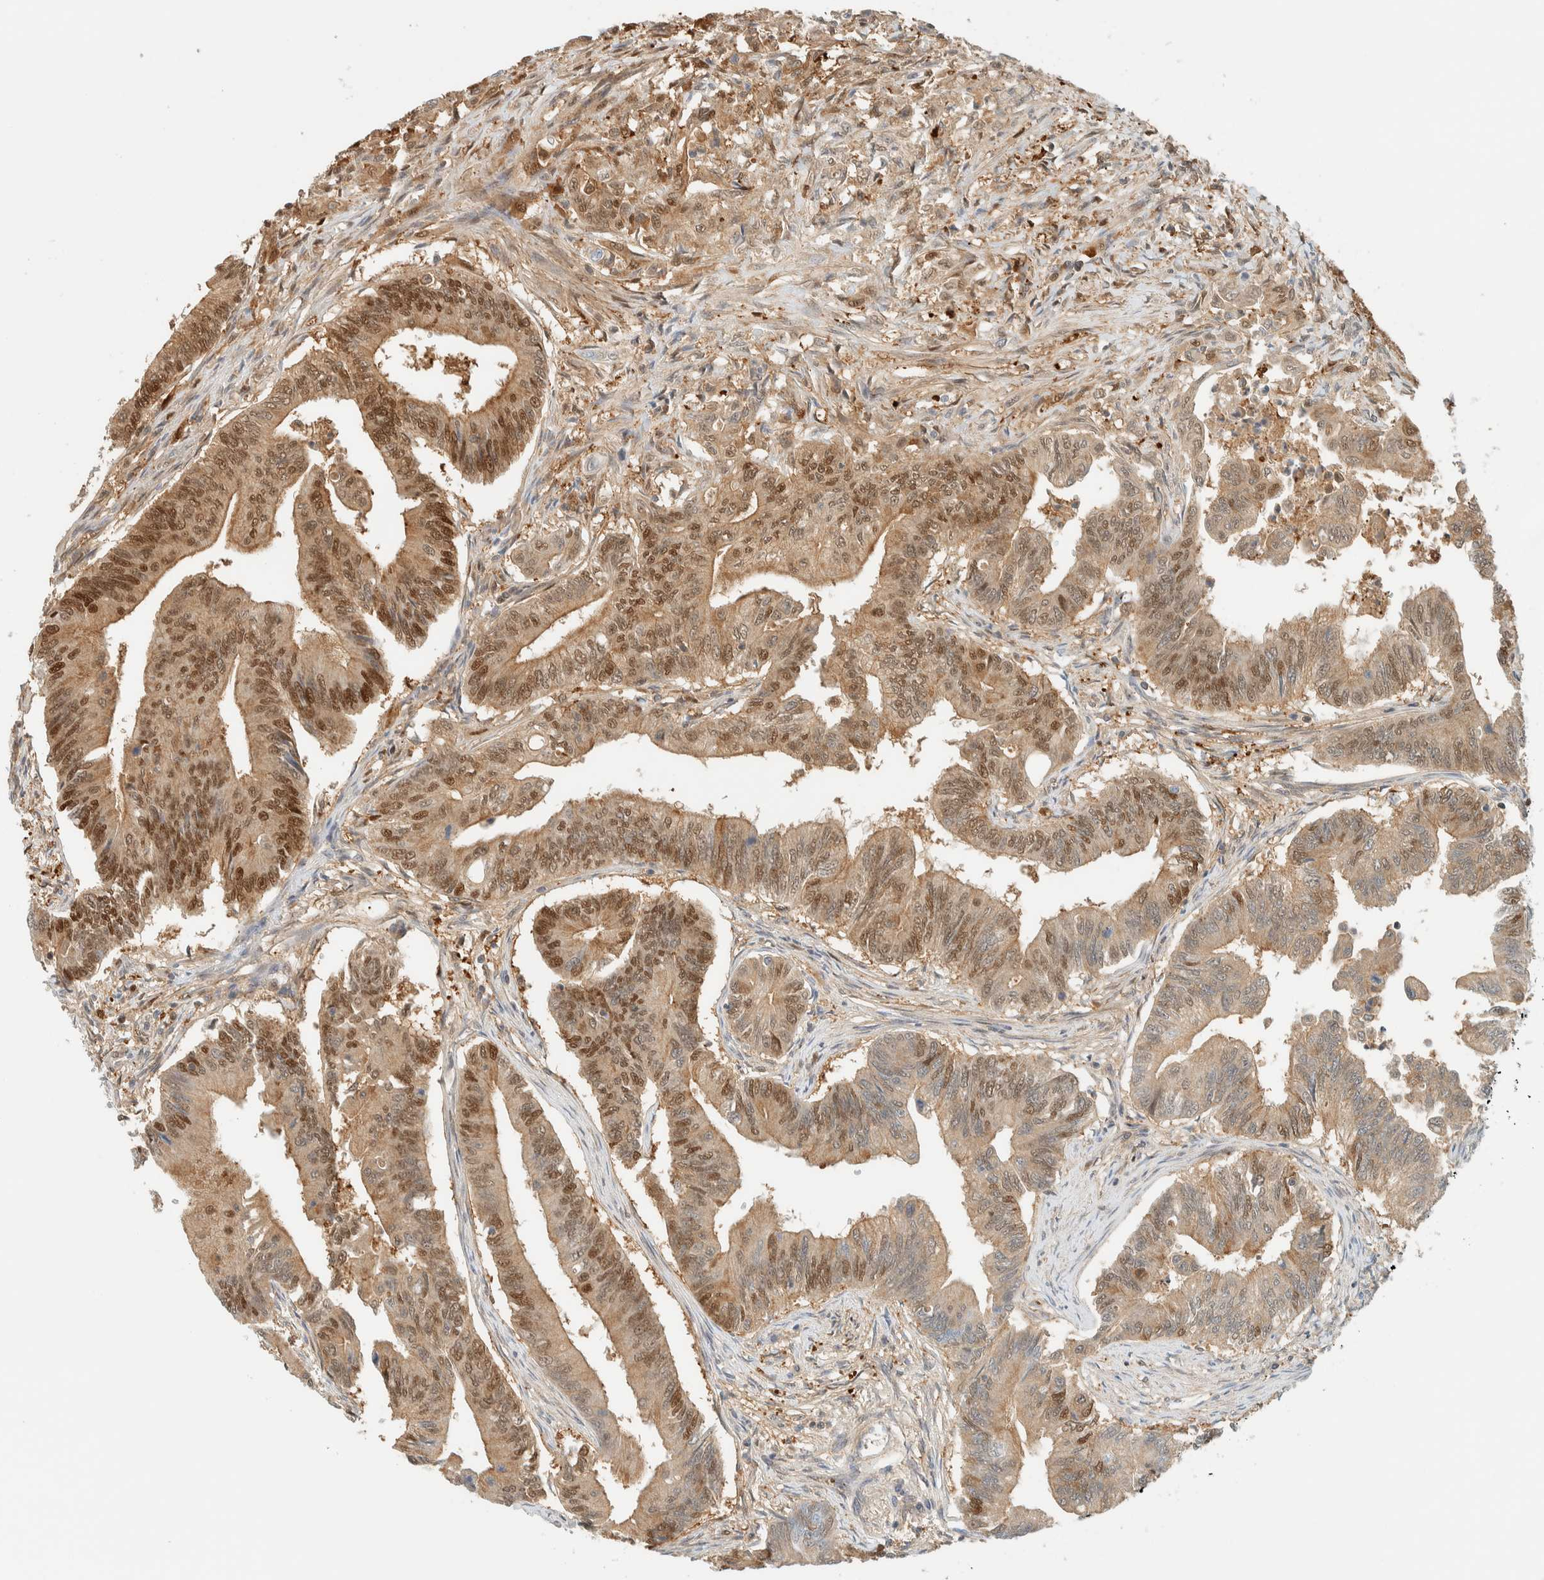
{"staining": {"intensity": "moderate", "quantity": ">75%", "location": "nuclear"}, "tissue": "colorectal cancer", "cell_type": "Tumor cells", "image_type": "cancer", "snomed": [{"axis": "morphology", "description": "Adenoma, NOS"}, {"axis": "morphology", "description": "Adenocarcinoma, NOS"}, {"axis": "topography", "description": "Colon"}], "caption": "A histopathology image showing moderate nuclear staining in approximately >75% of tumor cells in colorectal cancer, as visualized by brown immunohistochemical staining.", "gene": "ZBTB37", "patient": {"sex": "male", "age": 79}}